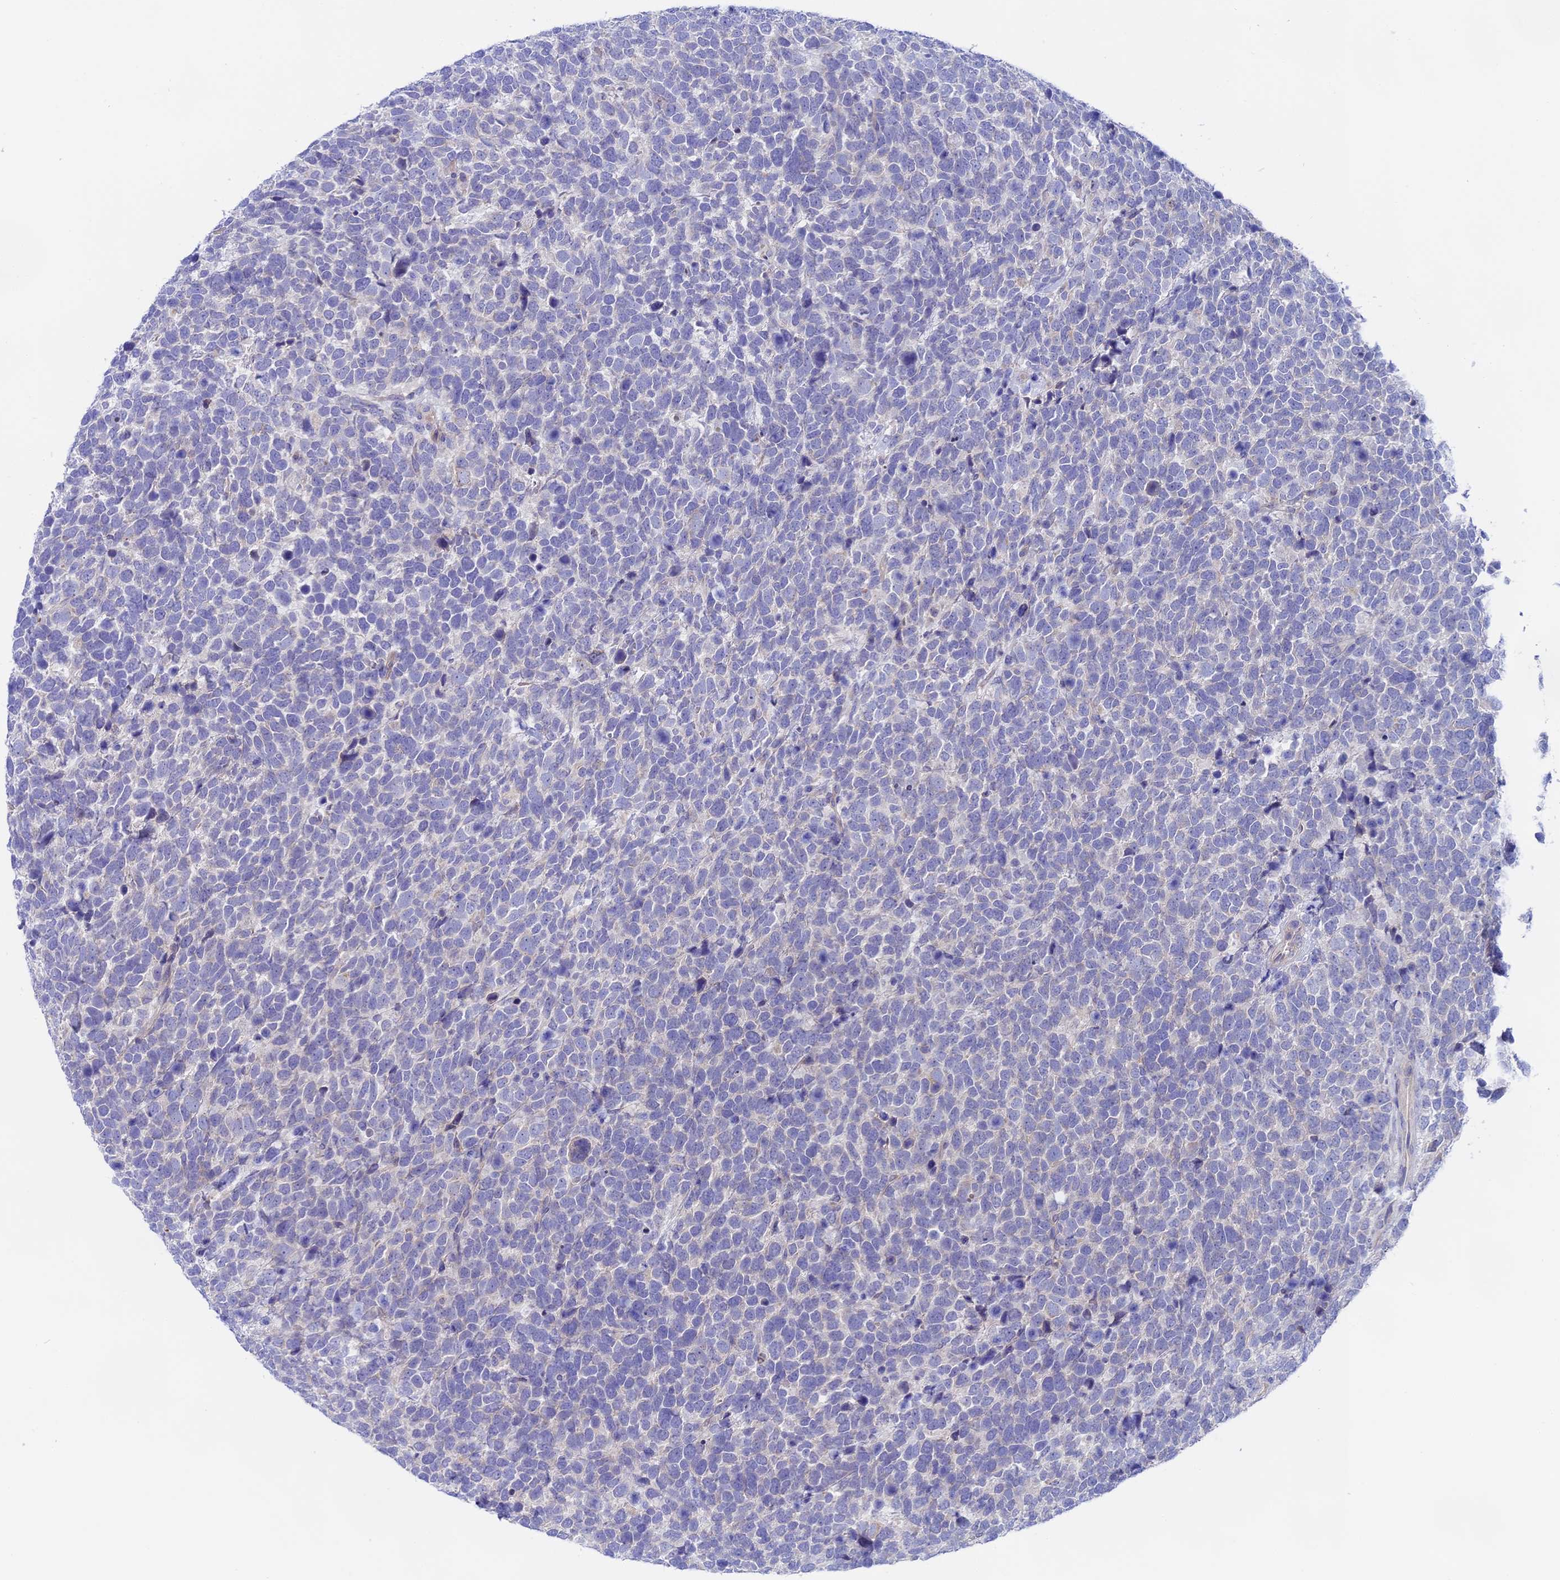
{"staining": {"intensity": "negative", "quantity": "none", "location": "none"}, "tissue": "urothelial cancer", "cell_type": "Tumor cells", "image_type": "cancer", "snomed": [{"axis": "morphology", "description": "Urothelial carcinoma, High grade"}, {"axis": "topography", "description": "Urinary bladder"}], "caption": "Photomicrograph shows no significant protein expression in tumor cells of urothelial cancer.", "gene": "GLB1L", "patient": {"sex": "female", "age": 82}}